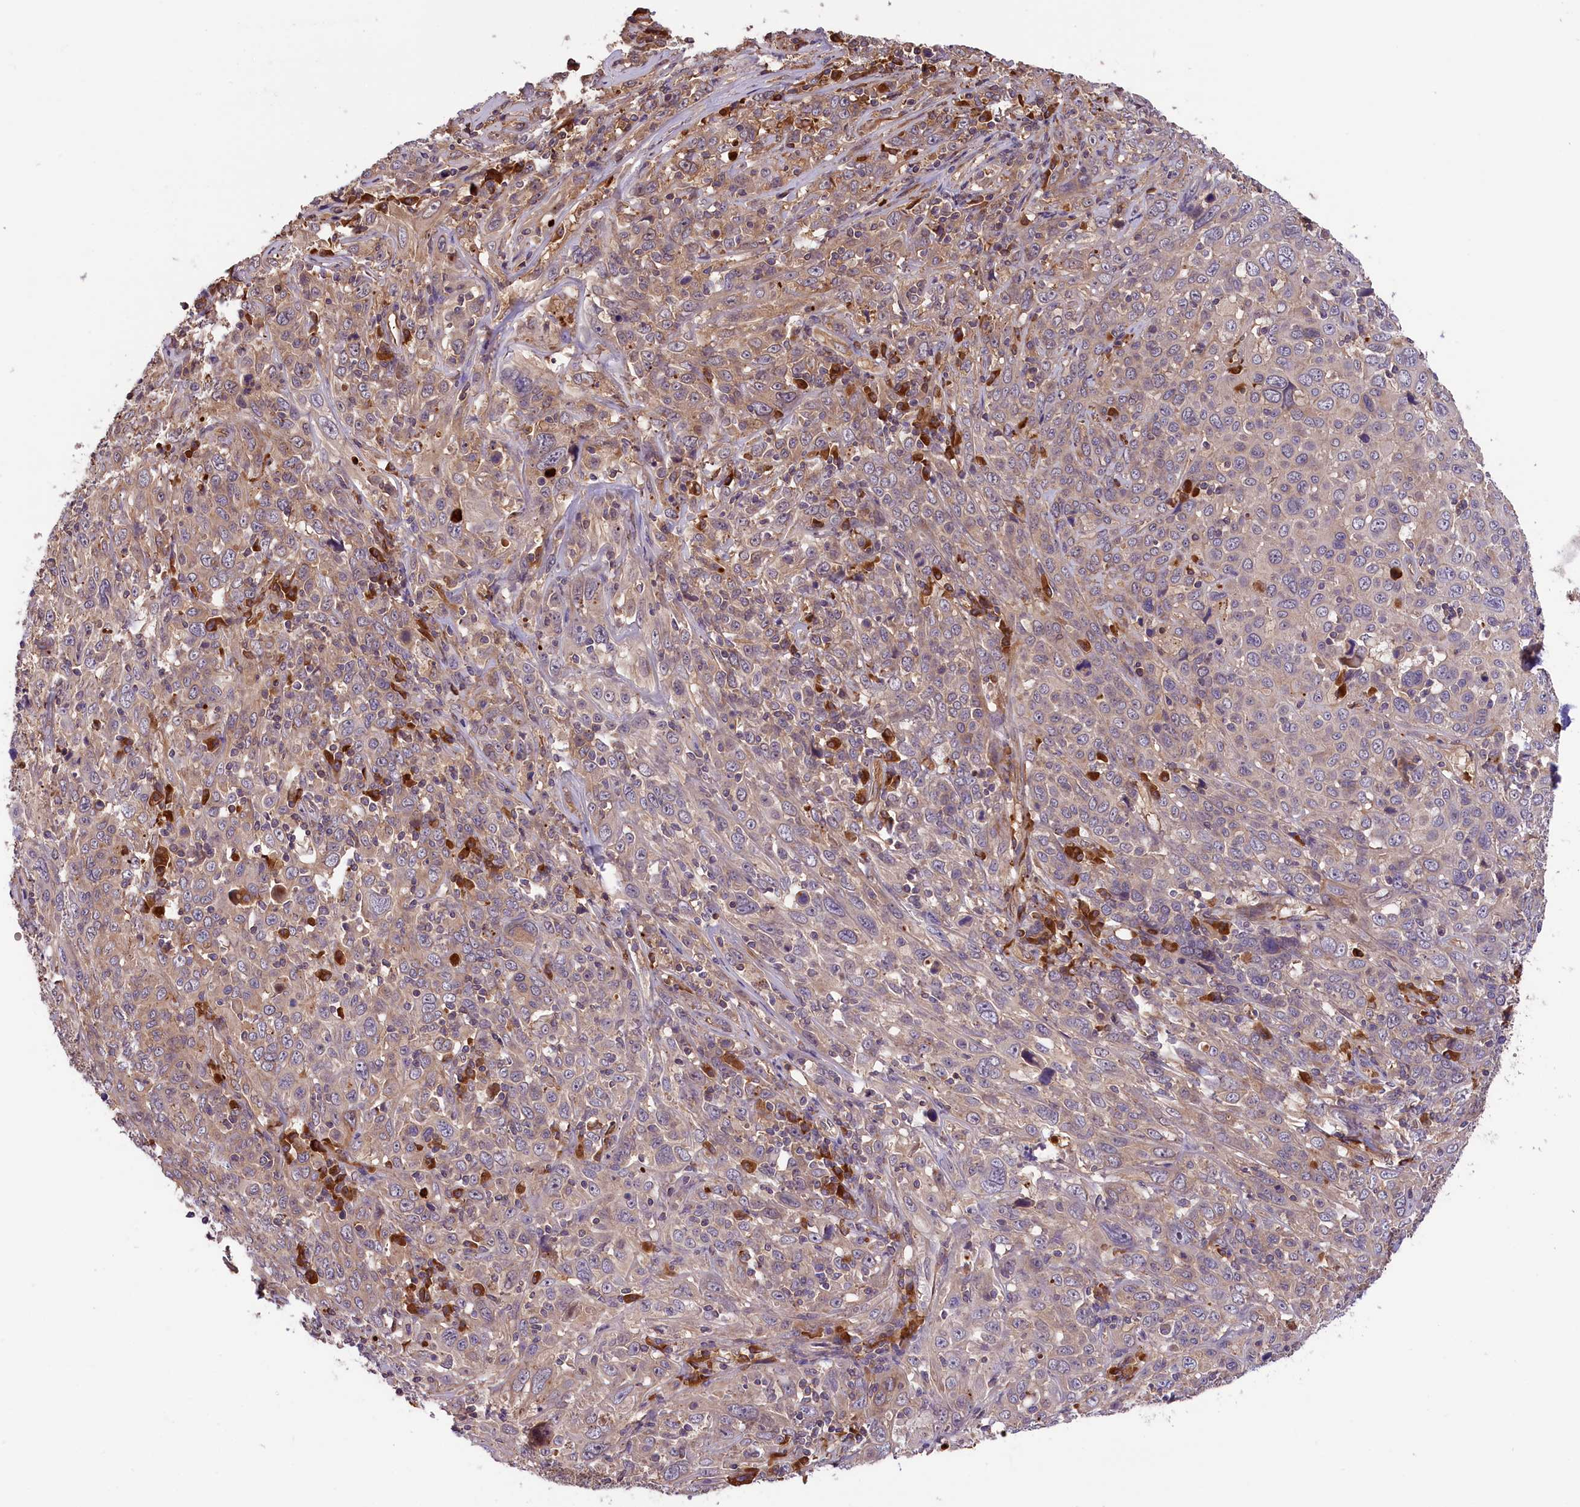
{"staining": {"intensity": "weak", "quantity": "25%-75%", "location": "cytoplasmic/membranous"}, "tissue": "cervical cancer", "cell_type": "Tumor cells", "image_type": "cancer", "snomed": [{"axis": "morphology", "description": "Squamous cell carcinoma, NOS"}, {"axis": "topography", "description": "Cervix"}], "caption": "Tumor cells demonstrate low levels of weak cytoplasmic/membranous staining in approximately 25%-75% of cells in human cervical cancer (squamous cell carcinoma).", "gene": "SETD6", "patient": {"sex": "female", "age": 46}}